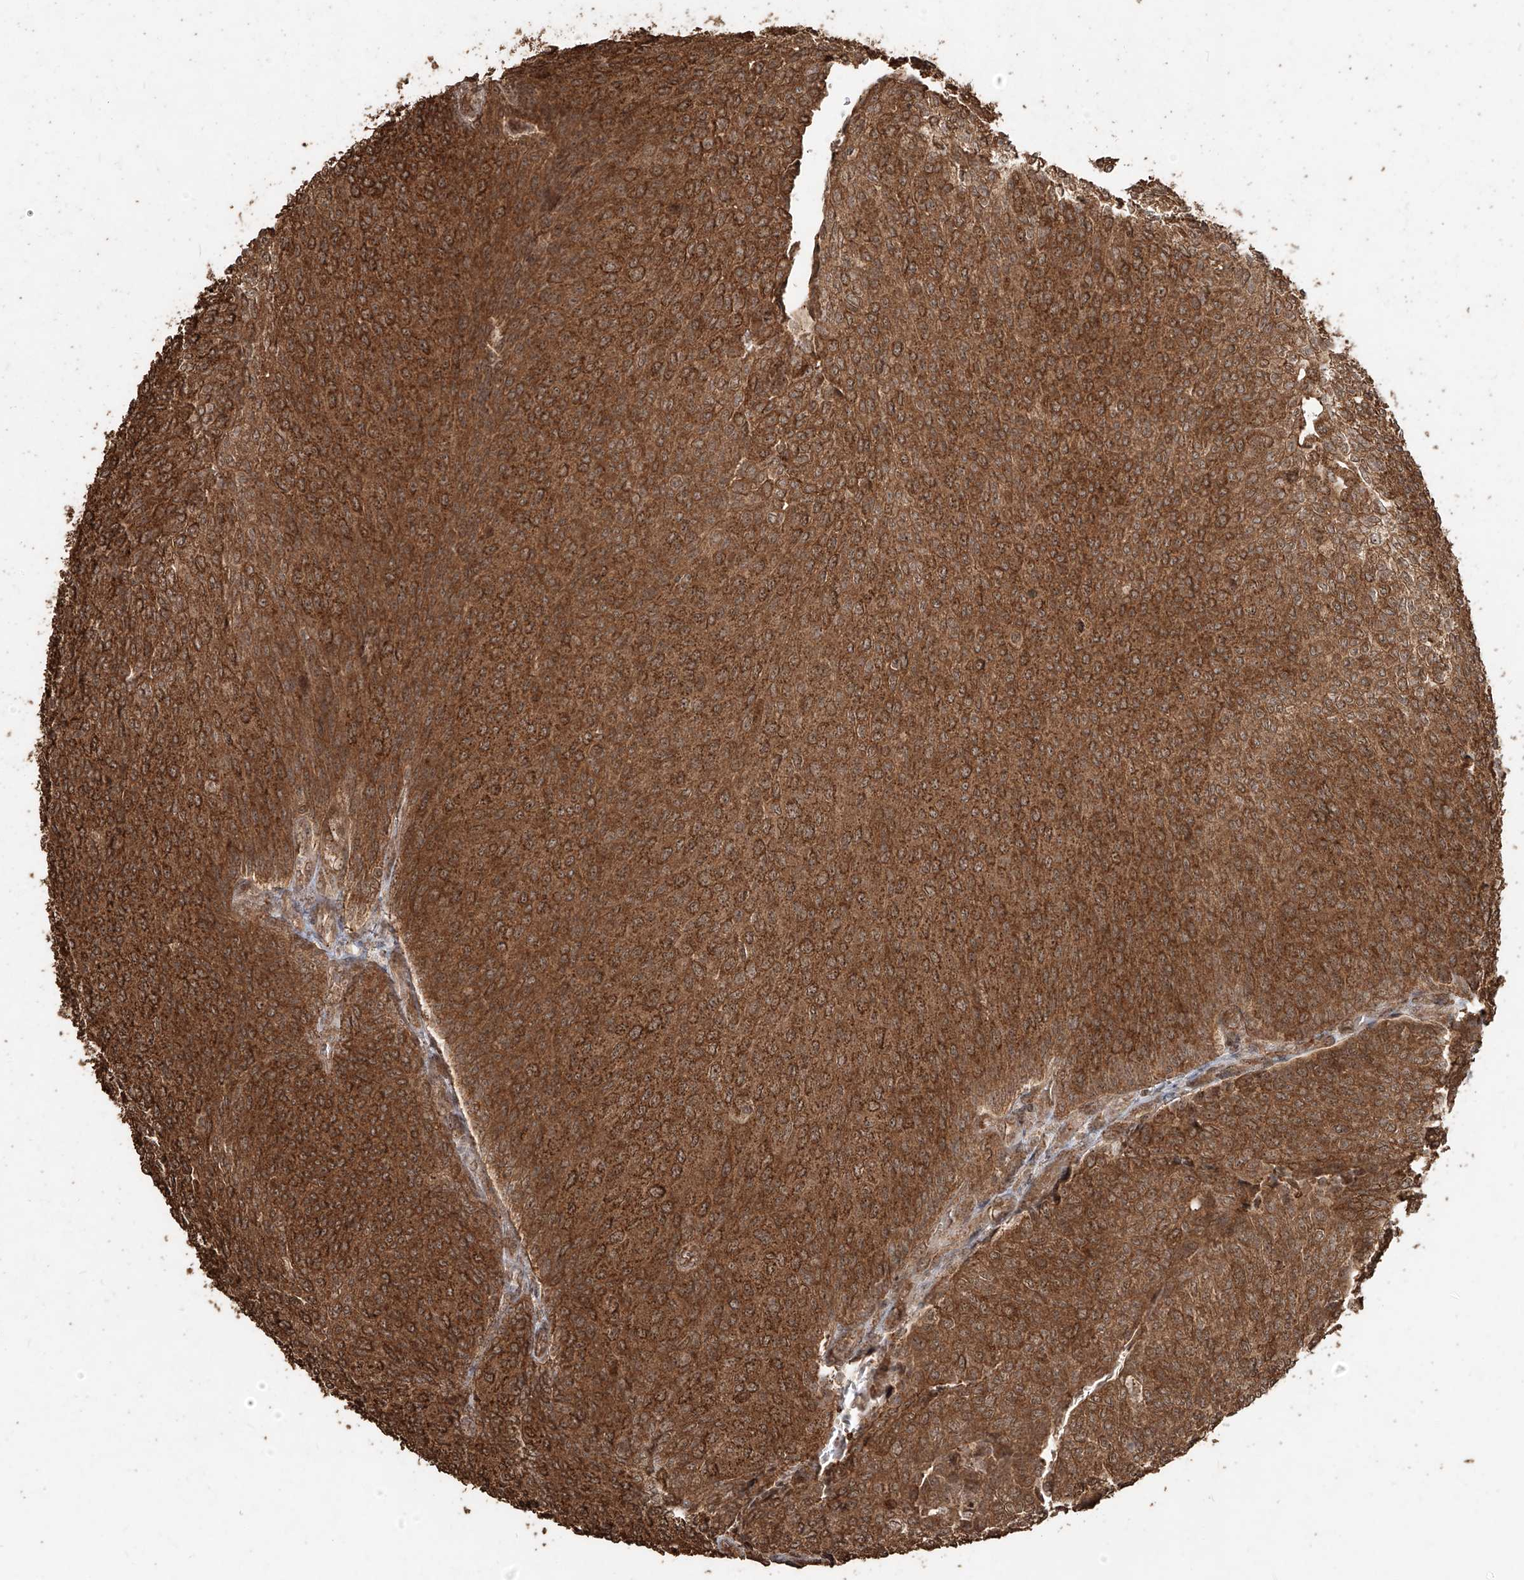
{"staining": {"intensity": "strong", "quantity": ">75%", "location": "cytoplasmic/membranous,nuclear"}, "tissue": "urothelial cancer", "cell_type": "Tumor cells", "image_type": "cancer", "snomed": [{"axis": "morphology", "description": "Urothelial carcinoma, Low grade"}, {"axis": "topography", "description": "Urinary bladder"}], "caption": "Low-grade urothelial carcinoma stained with a brown dye exhibits strong cytoplasmic/membranous and nuclear positive expression in approximately >75% of tumor cells.", "gene": "ZNF660", "patient": {"sex": "female", "age": 79}}